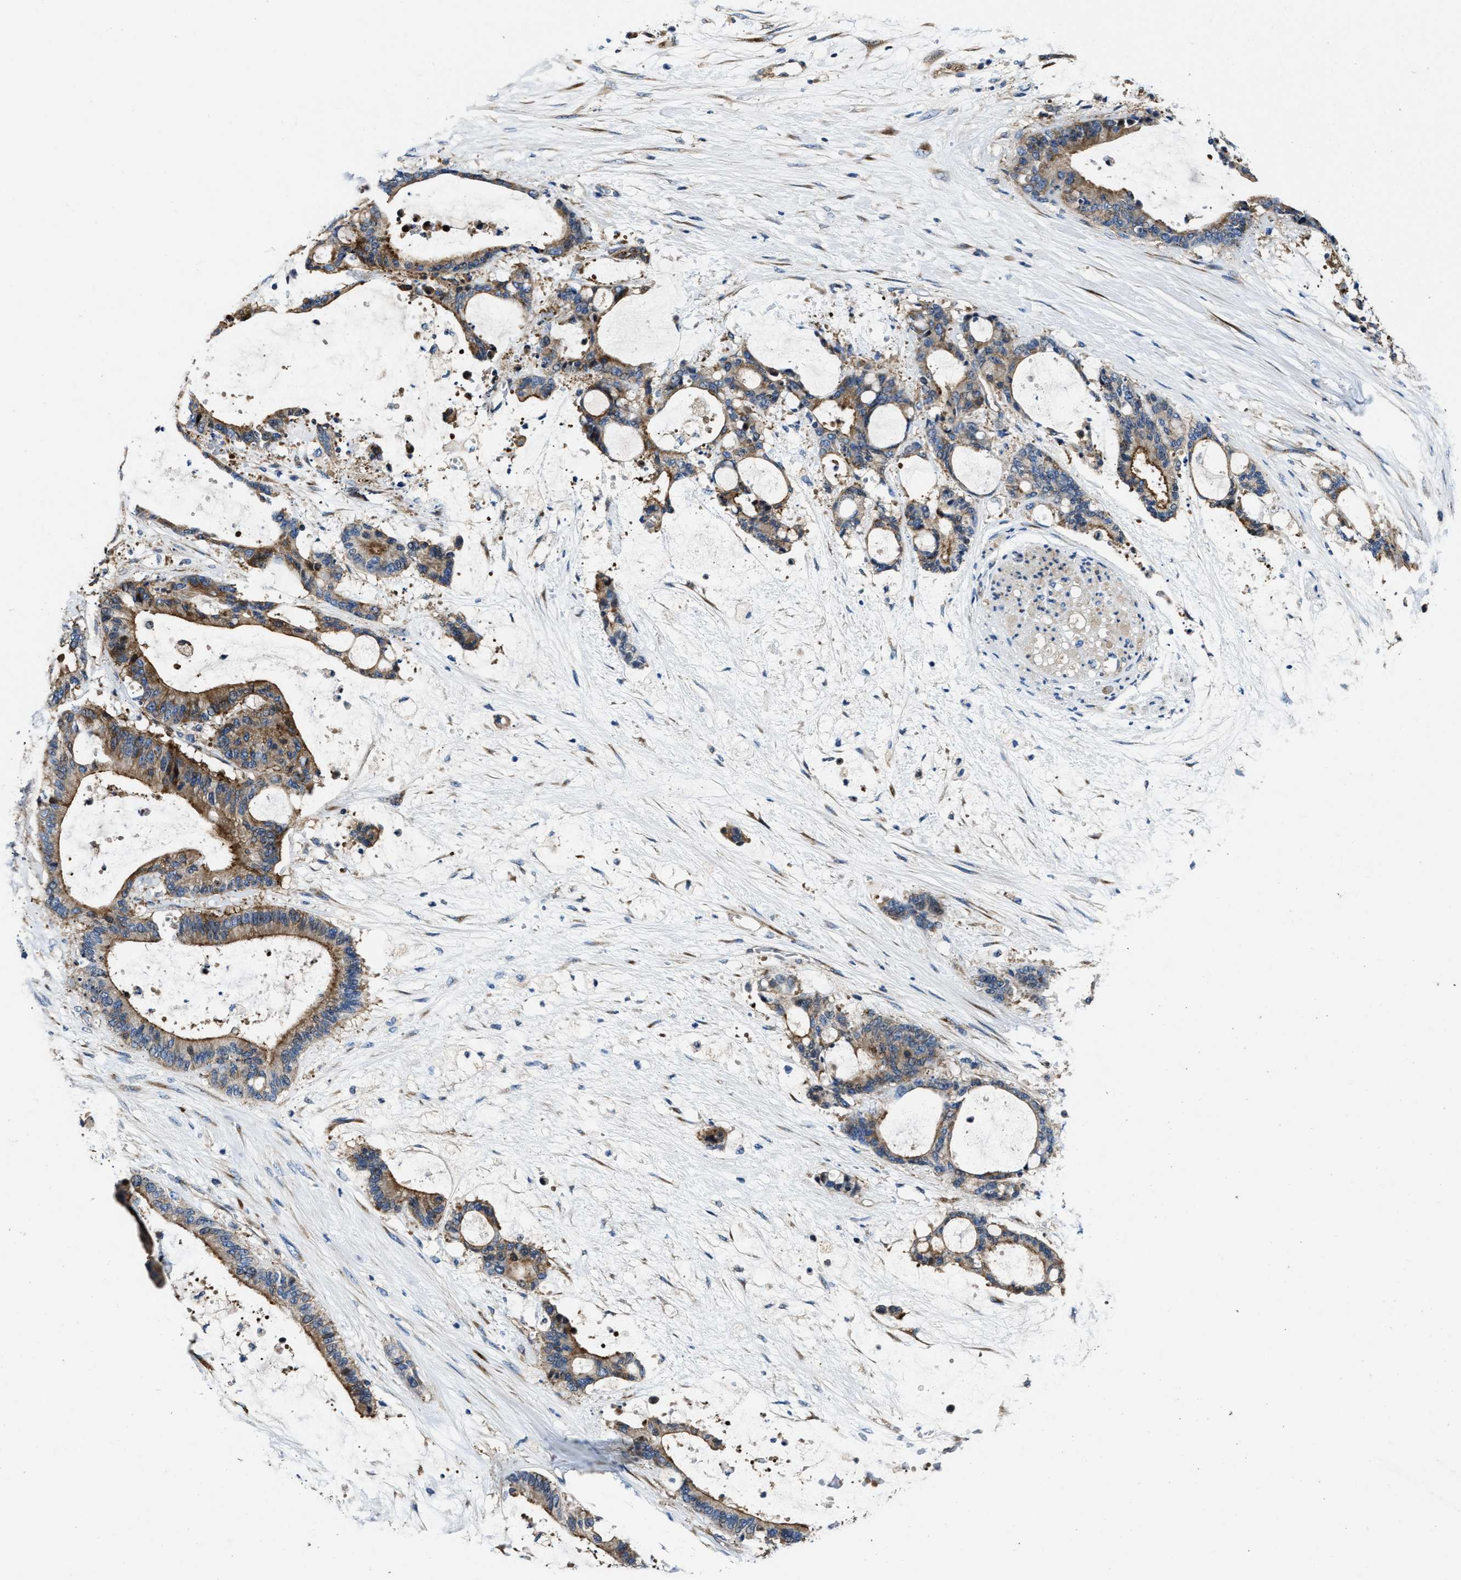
{"staining": {"intensity": "moderate", "quantity": ">75%", "location": "cytoplasmic/membranous"}, "tissue": "liver cancer", "cell_type": "Tumor cells", "image_type": "cancer", "snomed": [{"axis": "morphology", "description": "Normal tissue, NOS"}, {"axis": "morphology", "description": "Cholangiocarcinoma"}, {"axis": "topography", "description": "Liver"}, {"axis": "topography", "description": "Peripheral nerve tissue"}], "caption": "This is a histology image of IHC staining of liver cholangiocarcinoma, which shows moderate staining in the cytoplasmic/membranous of tumor cells.", "gene": "PTAR1", "patient": {"sex": "female", "age": 73}}